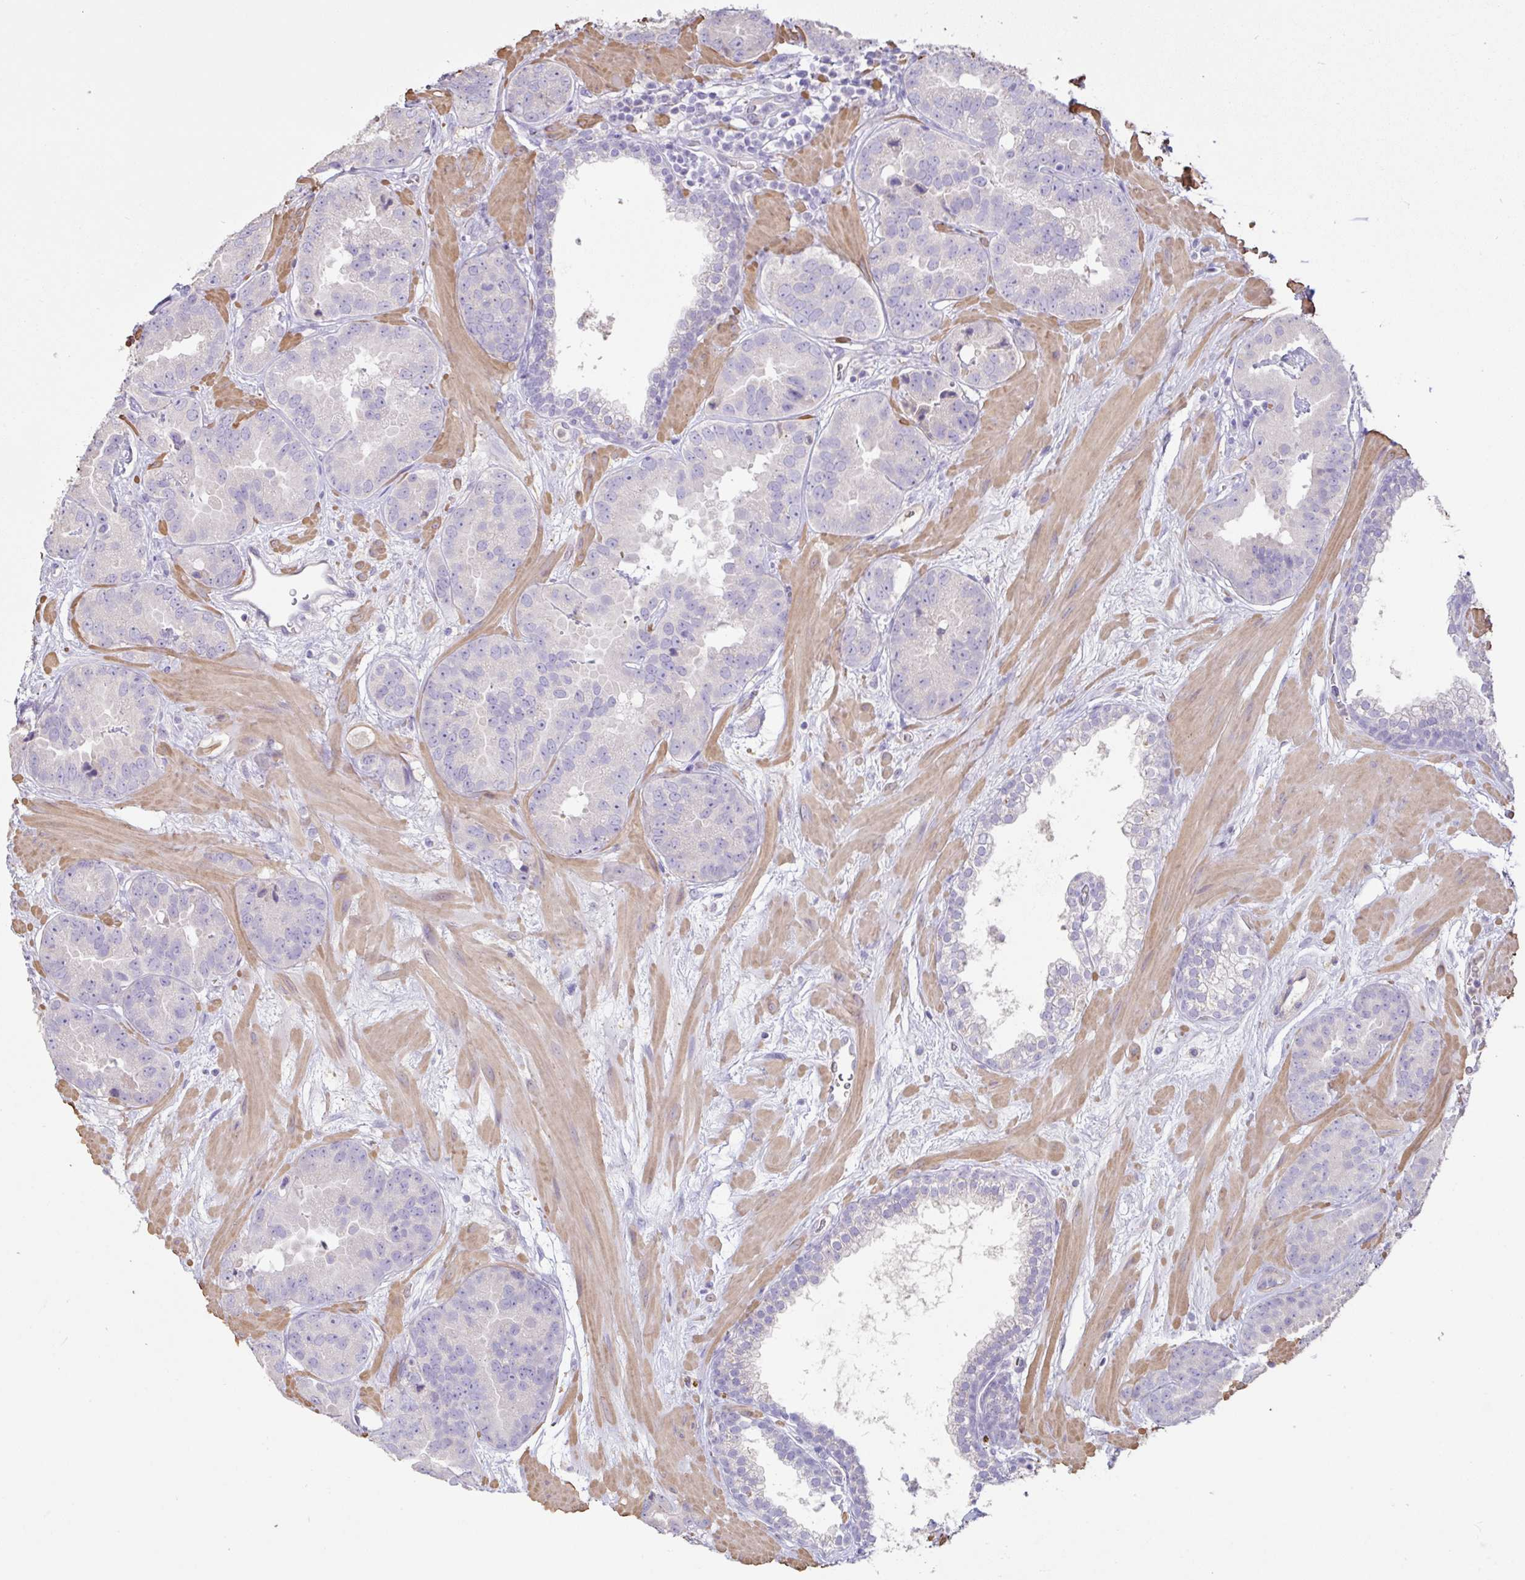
{"staining": {"intensity": "negative", "quantity": "none", "location": "none"}, "tissue": "prostate cancer", "cell_type": "Tumor cells", "image_type": "cancer", "snomed": [{"axis": "morphology", "description": "Adenocarcinoma, Low grade"}, {"axis": "topography", "description": "Prostate"}], "caption": "High power microscopy image of an immunohistochemistry (IHC) micrograph of low-grade adenocarcinoma (prostate), revealing no significant expression in tumor cells.", "gene": "PYGM", "patient": {"sex": "male", "age": 62}}